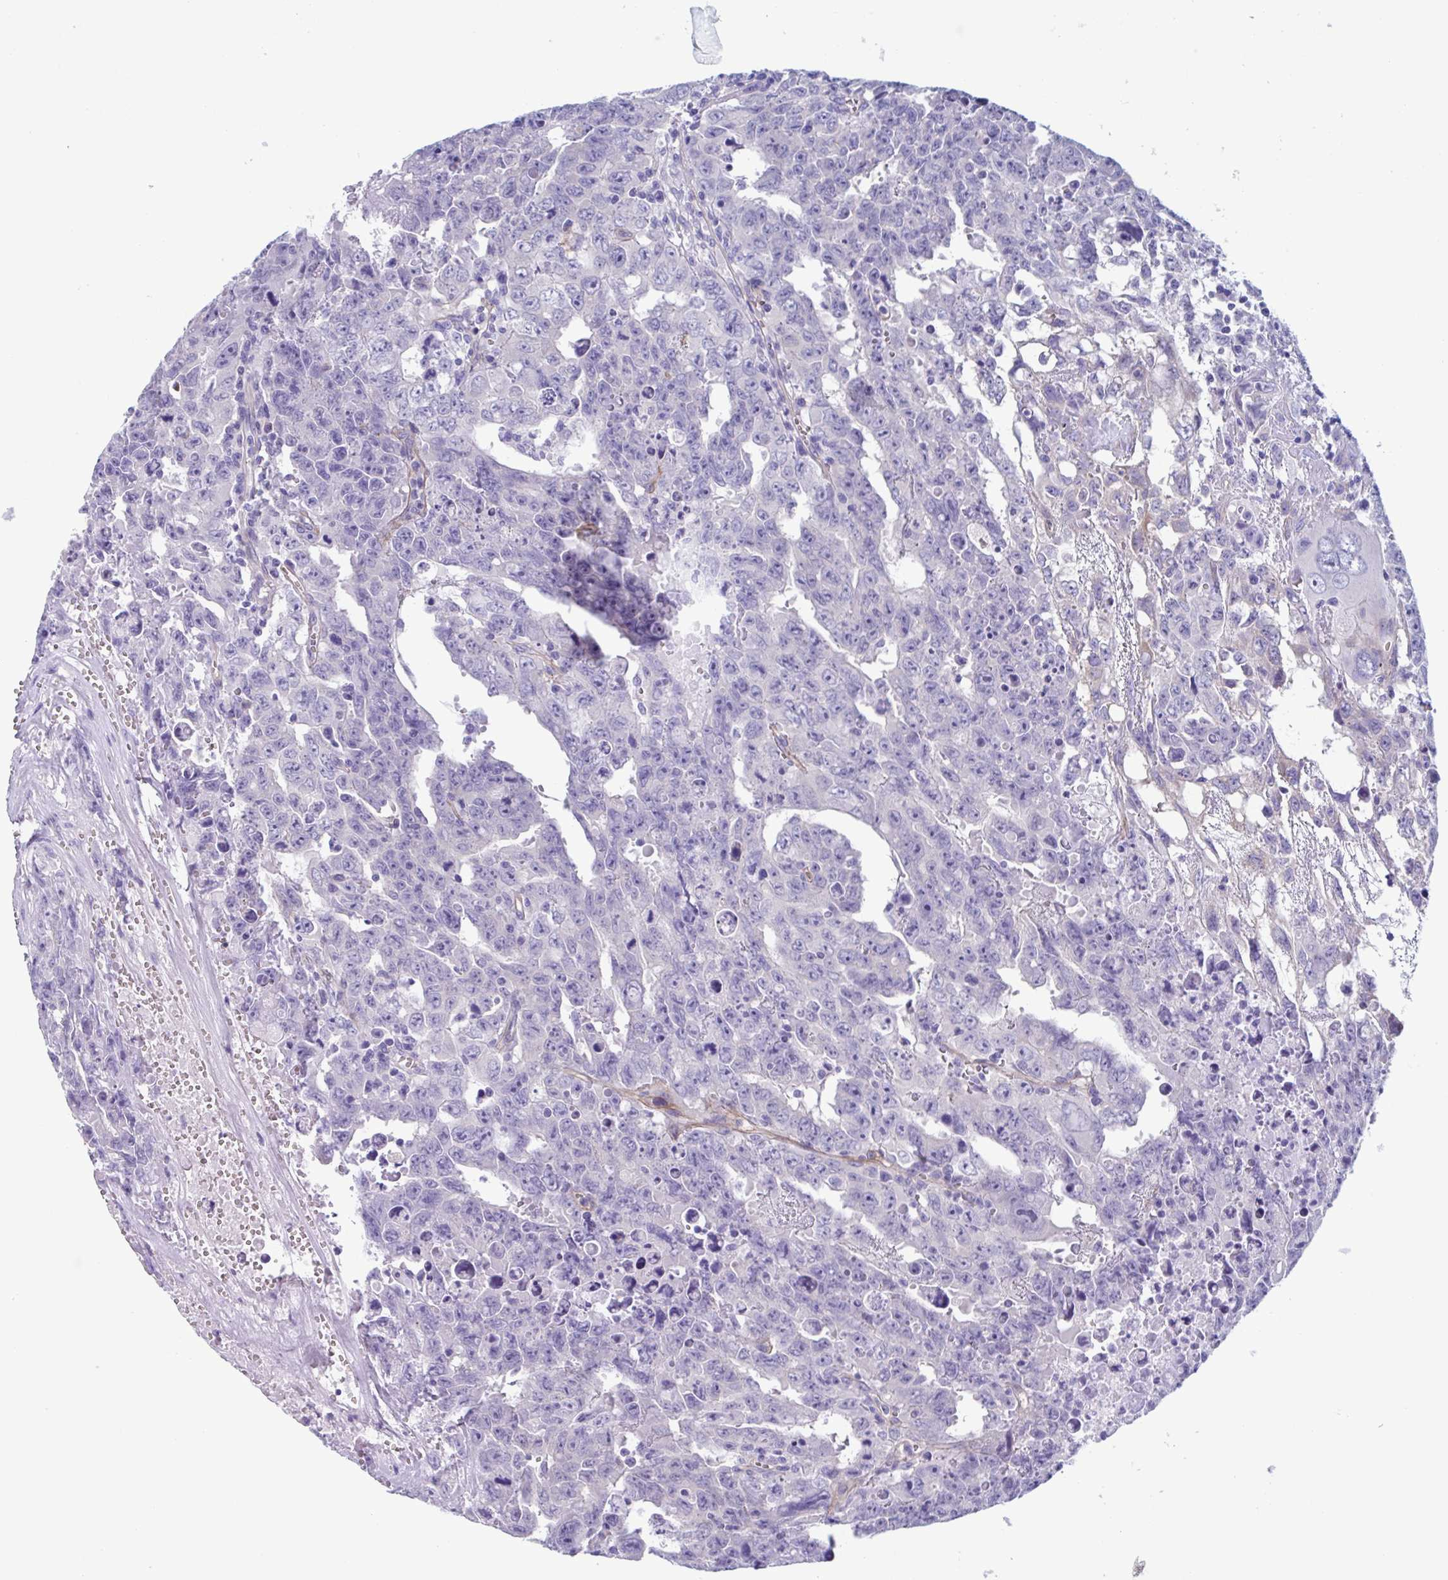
{"staining": {"intensity": "negative", "quantity": "none", "location": "none"}, "tissue": "testis cancer", "cell_type": "Tumor cells", "image_type": "cancer", "snomed": [{"axis": "morphology", "description": "Carcinoma, Embryonal, NOS"}, {"axis": "topography", "description": "Testis"}], "caption": "An IHC micrograph of testis cancer (embryonal carcinoma) is shown. There is no staining in tumor cells of testis cancer (embryonal carcinoma).", "gene": "LPIN3", "patient": {"sex": "male", "age": 24}}